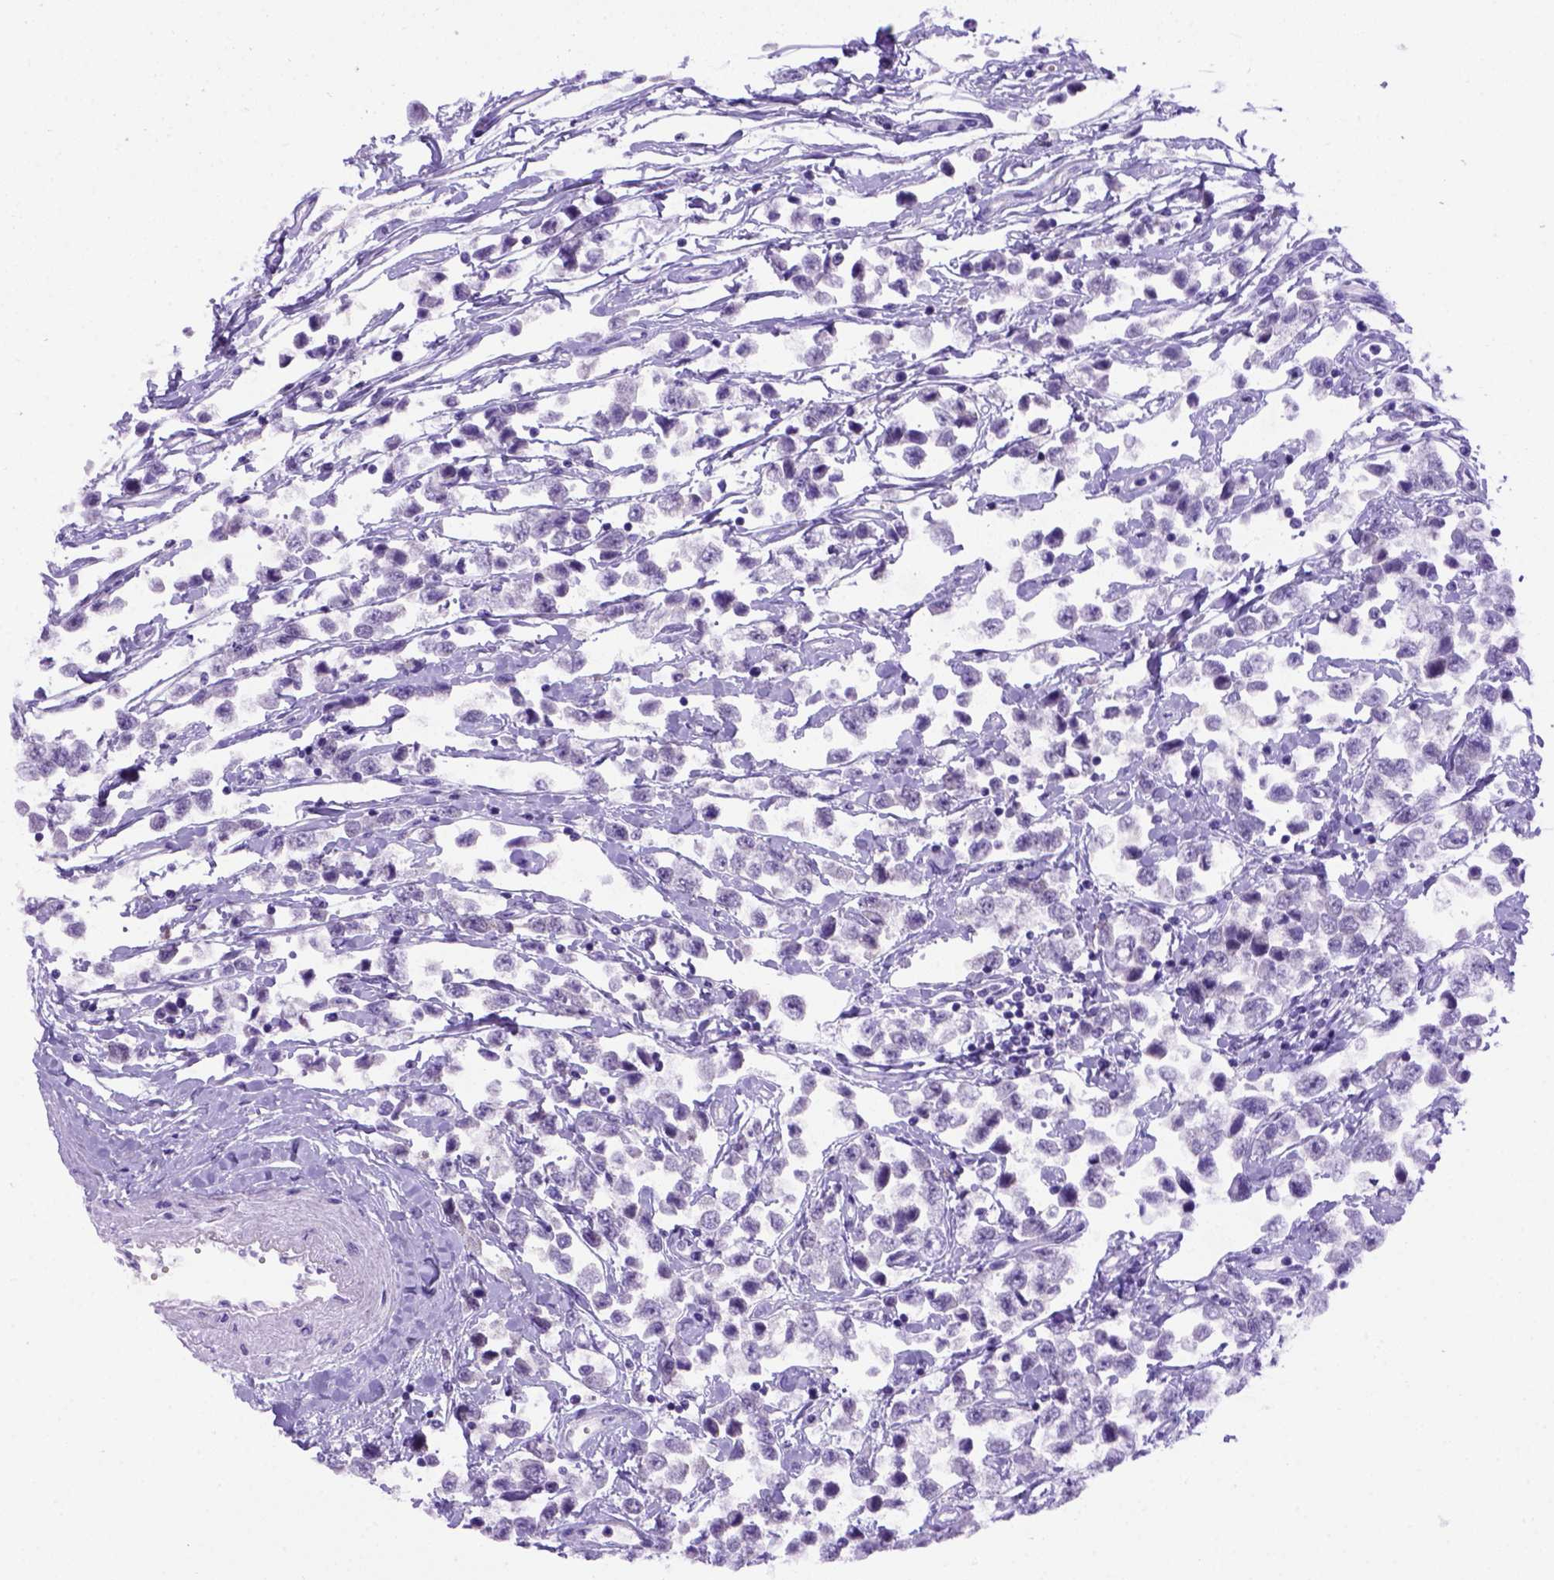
{"staining": {"intensity": "negative", "quantity": "none", "location": "none"}, "tissue": "testis cancer", "cell_type": "Tumor cells", "image_type": "cancer", "snomed": [{"axis": "morphology", "description": "Seminoma, NOS"}, {"axis": "topography", "description": "Testis"}], "caption": "IHC photomicrograph of neoplastic tissue: human testis cancer (seminoma) stained with DAB (3,3'-diaminobenzidine) displays no significant protein positivity in tumor cells. (DAB (3,3'-diaminobenzidine) IHC, high magnification).", "gene": "FOXI1", "patient": {"sex": "male", "age": 34}}